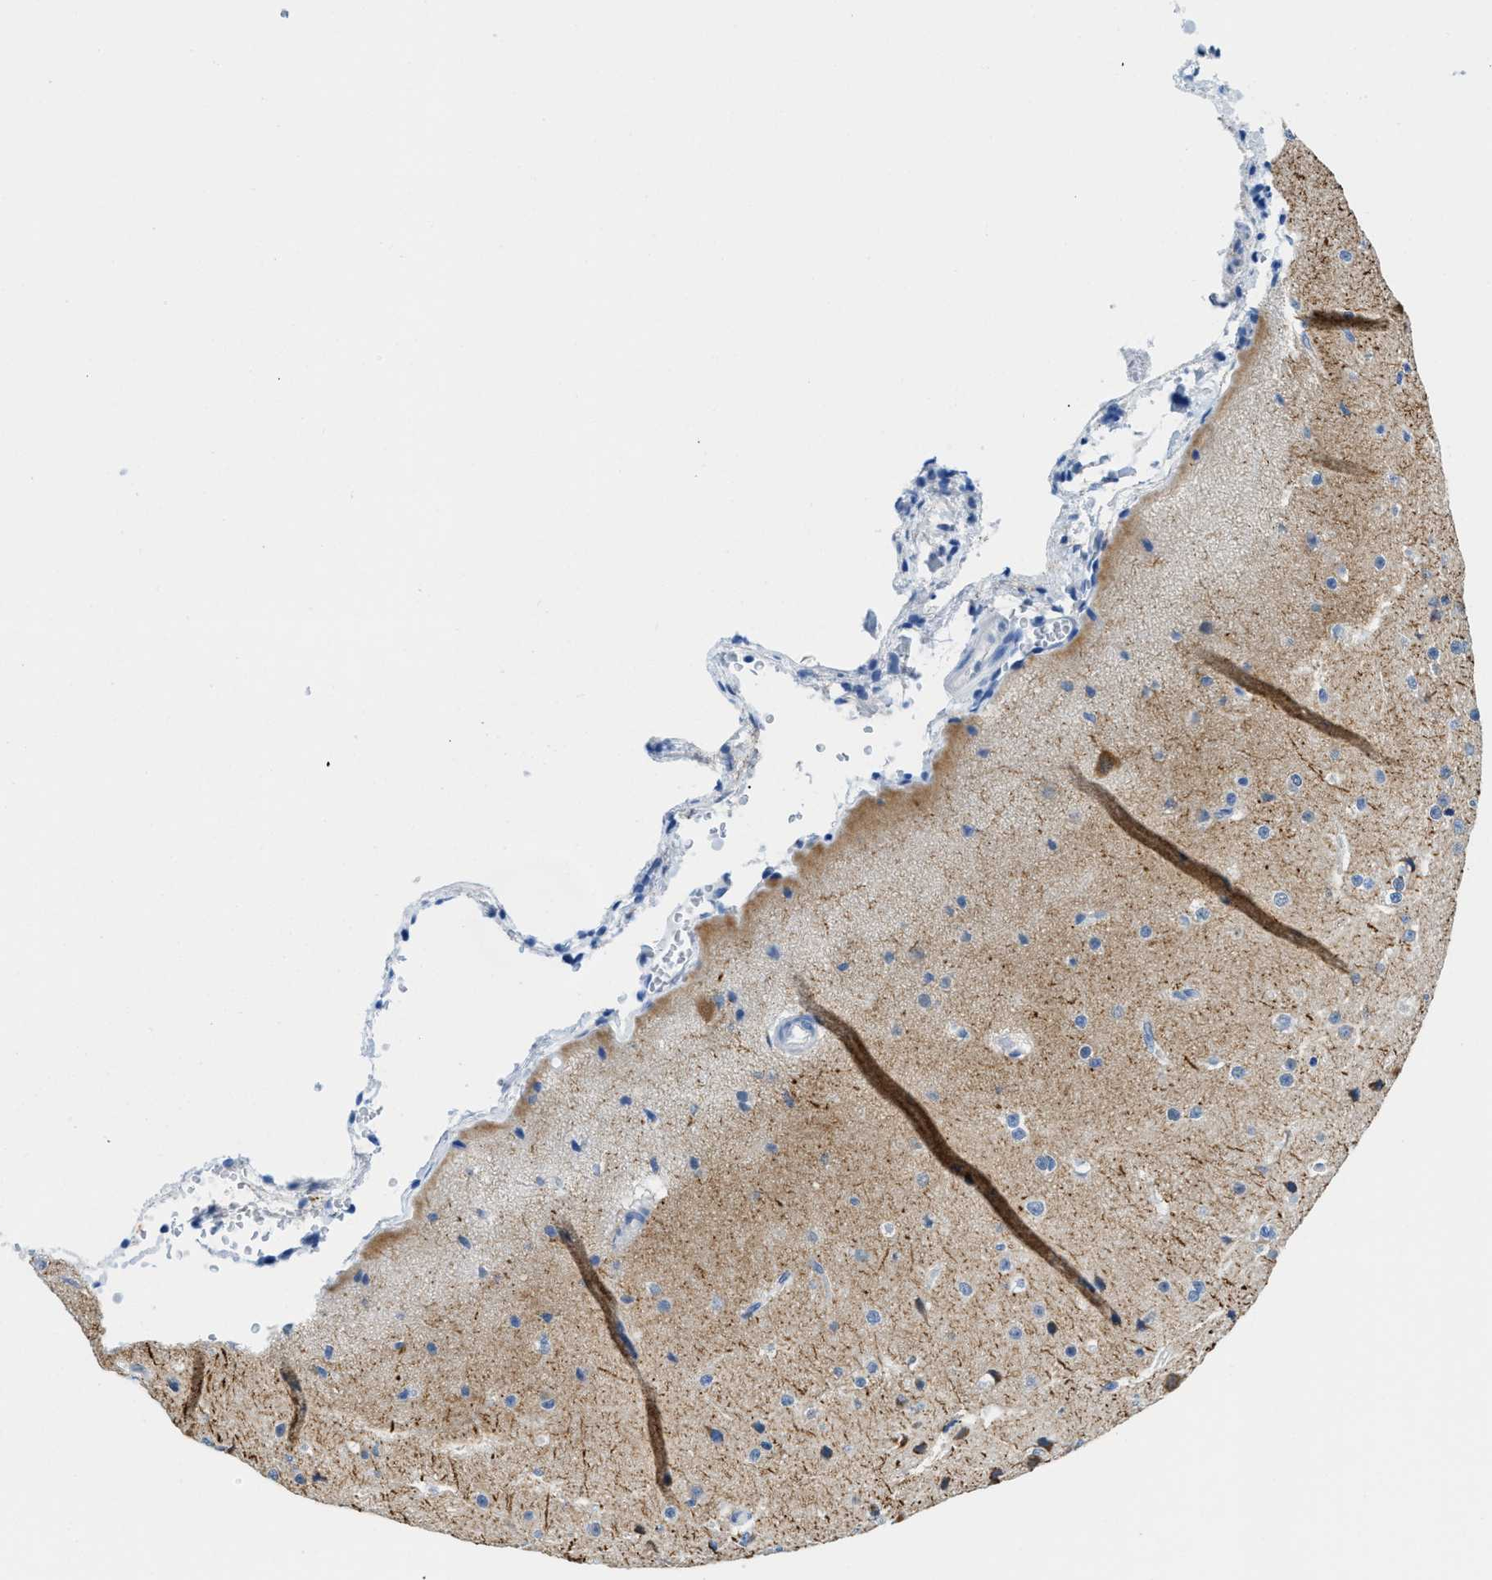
{"staining": {"intensity": "negative", "quantity": "none", "location": "none"}, "tissue": "cerebral cortex", "cell_type": "Endothelial cells", "image_type": "normal", "snomed": [{"axis": "morphology", "description": "Normal tissue, NOS"}, {"axis": "morphology", "description": "Developmental malformation"}, {"axis": "topography", "description": "Cerebral cortex"}], "caption": "IHC of normal cerebral cortex demonstrates no staining in endothelial cells.", "gene": "CD226", "patient": {"sex": "female", "age": 30}}